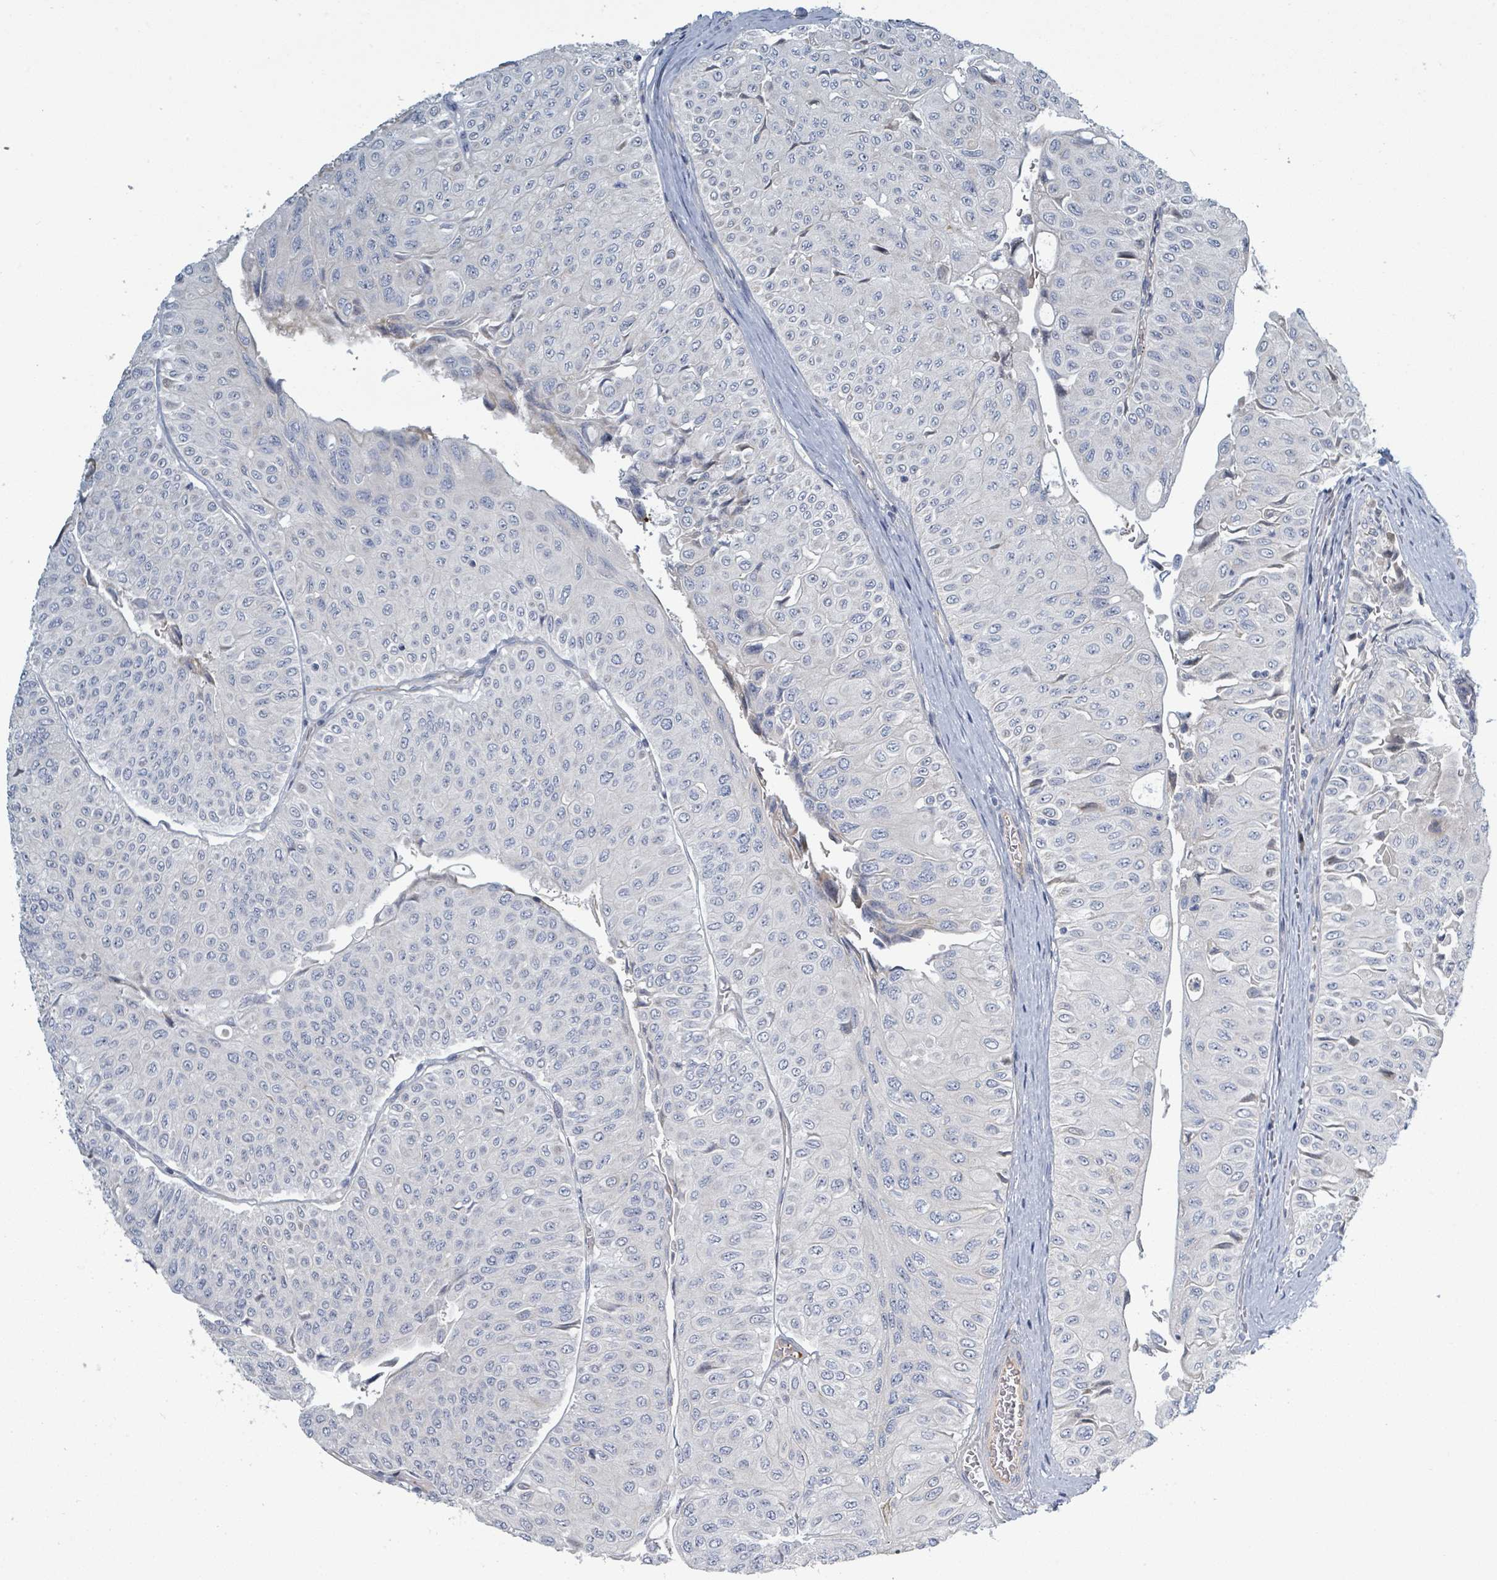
{"staining": {"intensity": "negative", "quantity": "none", "location": "none"}, "tissue": "urothelial cancer", "cell_type": "Tumor cells", "image_type": "cancer", "snomed": [{"axis": "morphology", "description": "Urothelial carcinoma, NOS"}, {"axis": "topography", "description": "Urinary bladder"}], "caption": "Immunohistochemistry of human transitional cell carcinoma demonstrates no staining in tumor cells. (IHC, brightfield microscopy, high magnification).", "gene": "RAB33B", "patient": {"sex": "male", "age": 59}}